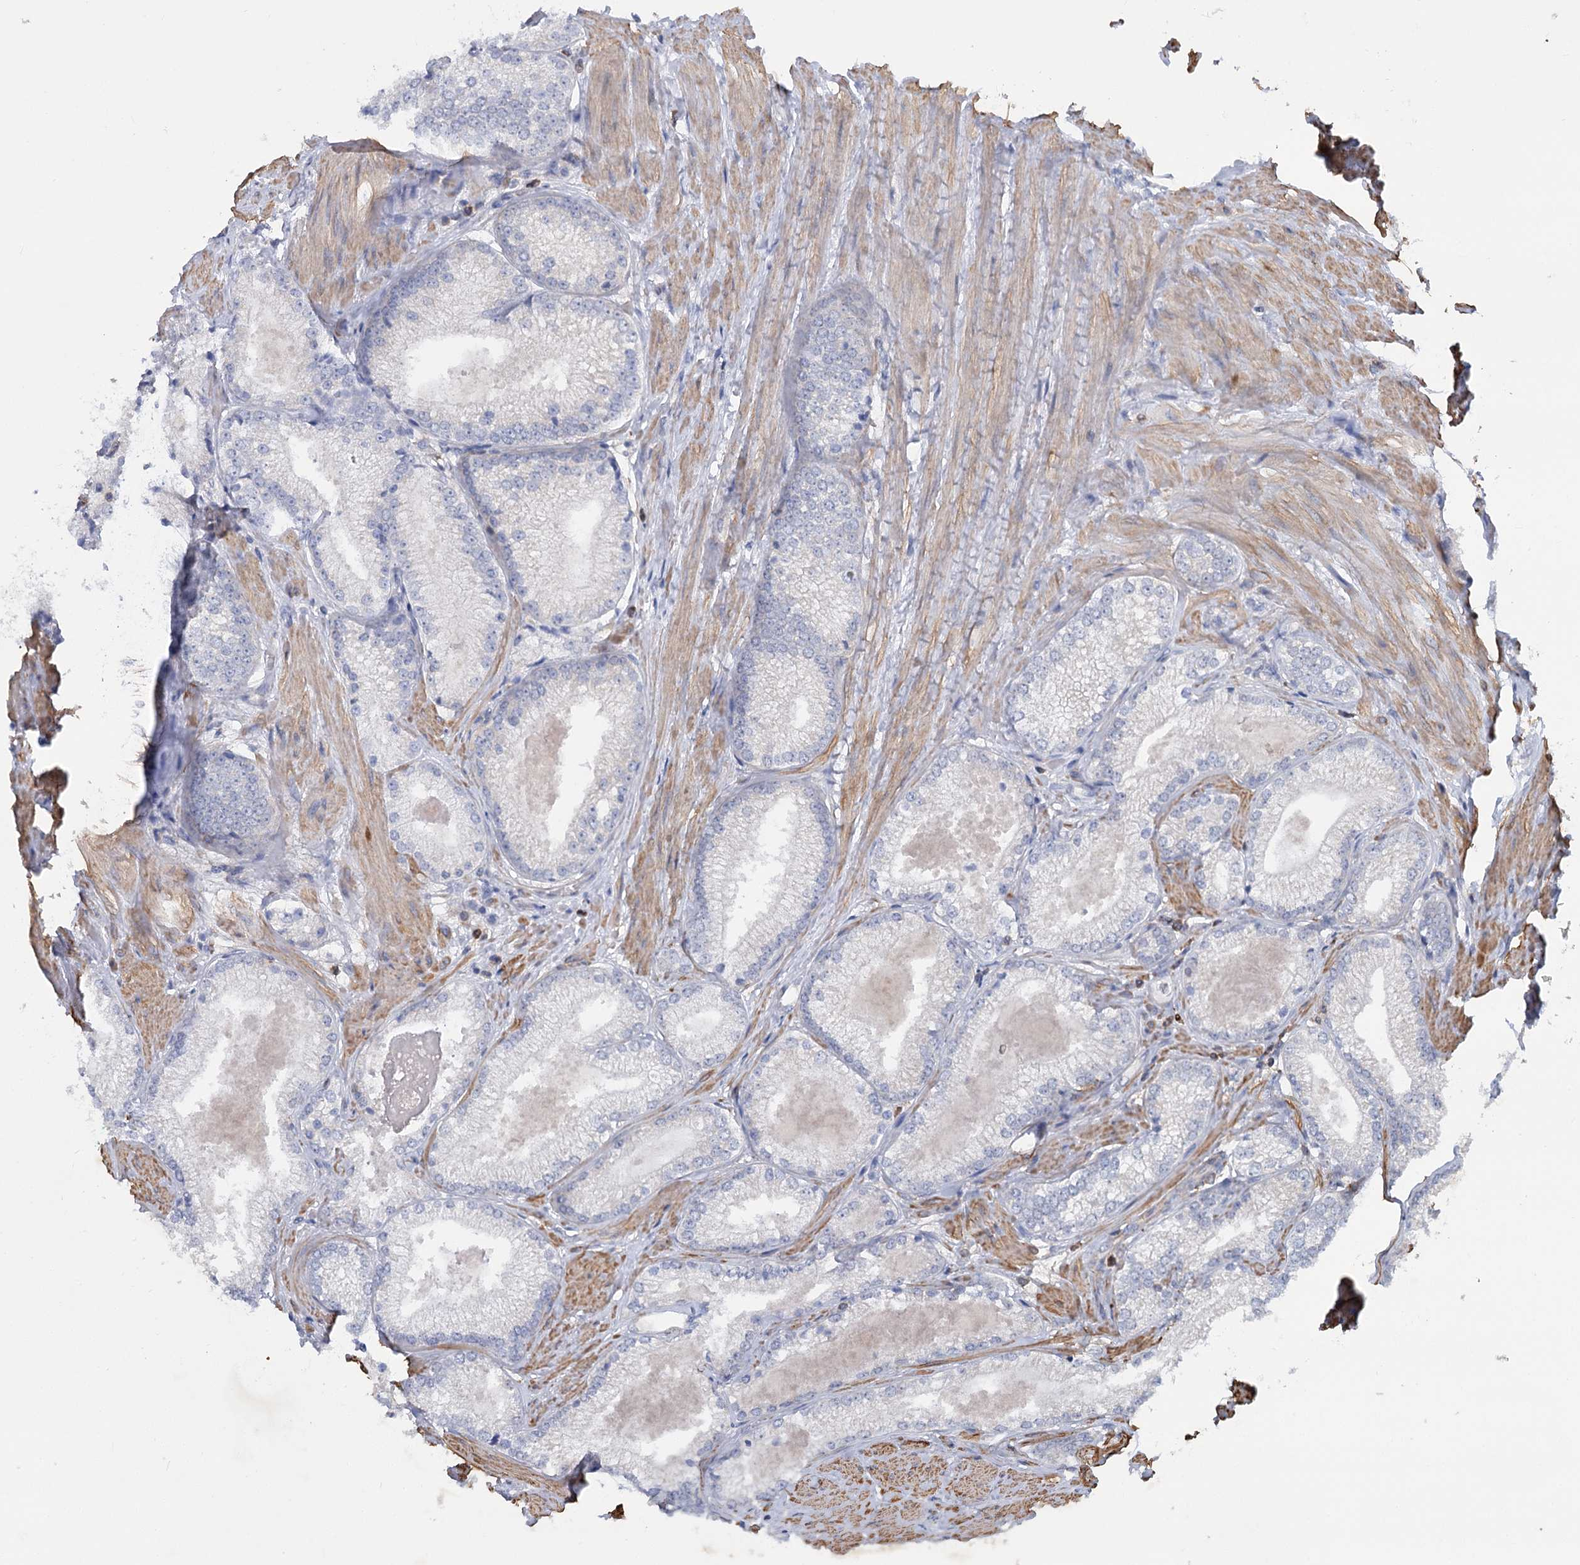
{"staining": {"intensity": "negative", "quantity": "none", "location": "none"}, "tissue": "prostate cancer", "cell_type": "Tumor cells", "image_type": "cancer", "snomed": [{"axis": "morphology", "description": "Adenocarcinoma, High grade"}, {"axis": "topography", "description": "Prostate"}], "caption": "This is an IHC image of prostate cancer. There is no expression in tumor cells.", "gene": "LARP1B", "patient": {"sex": "male", "age": 66}}